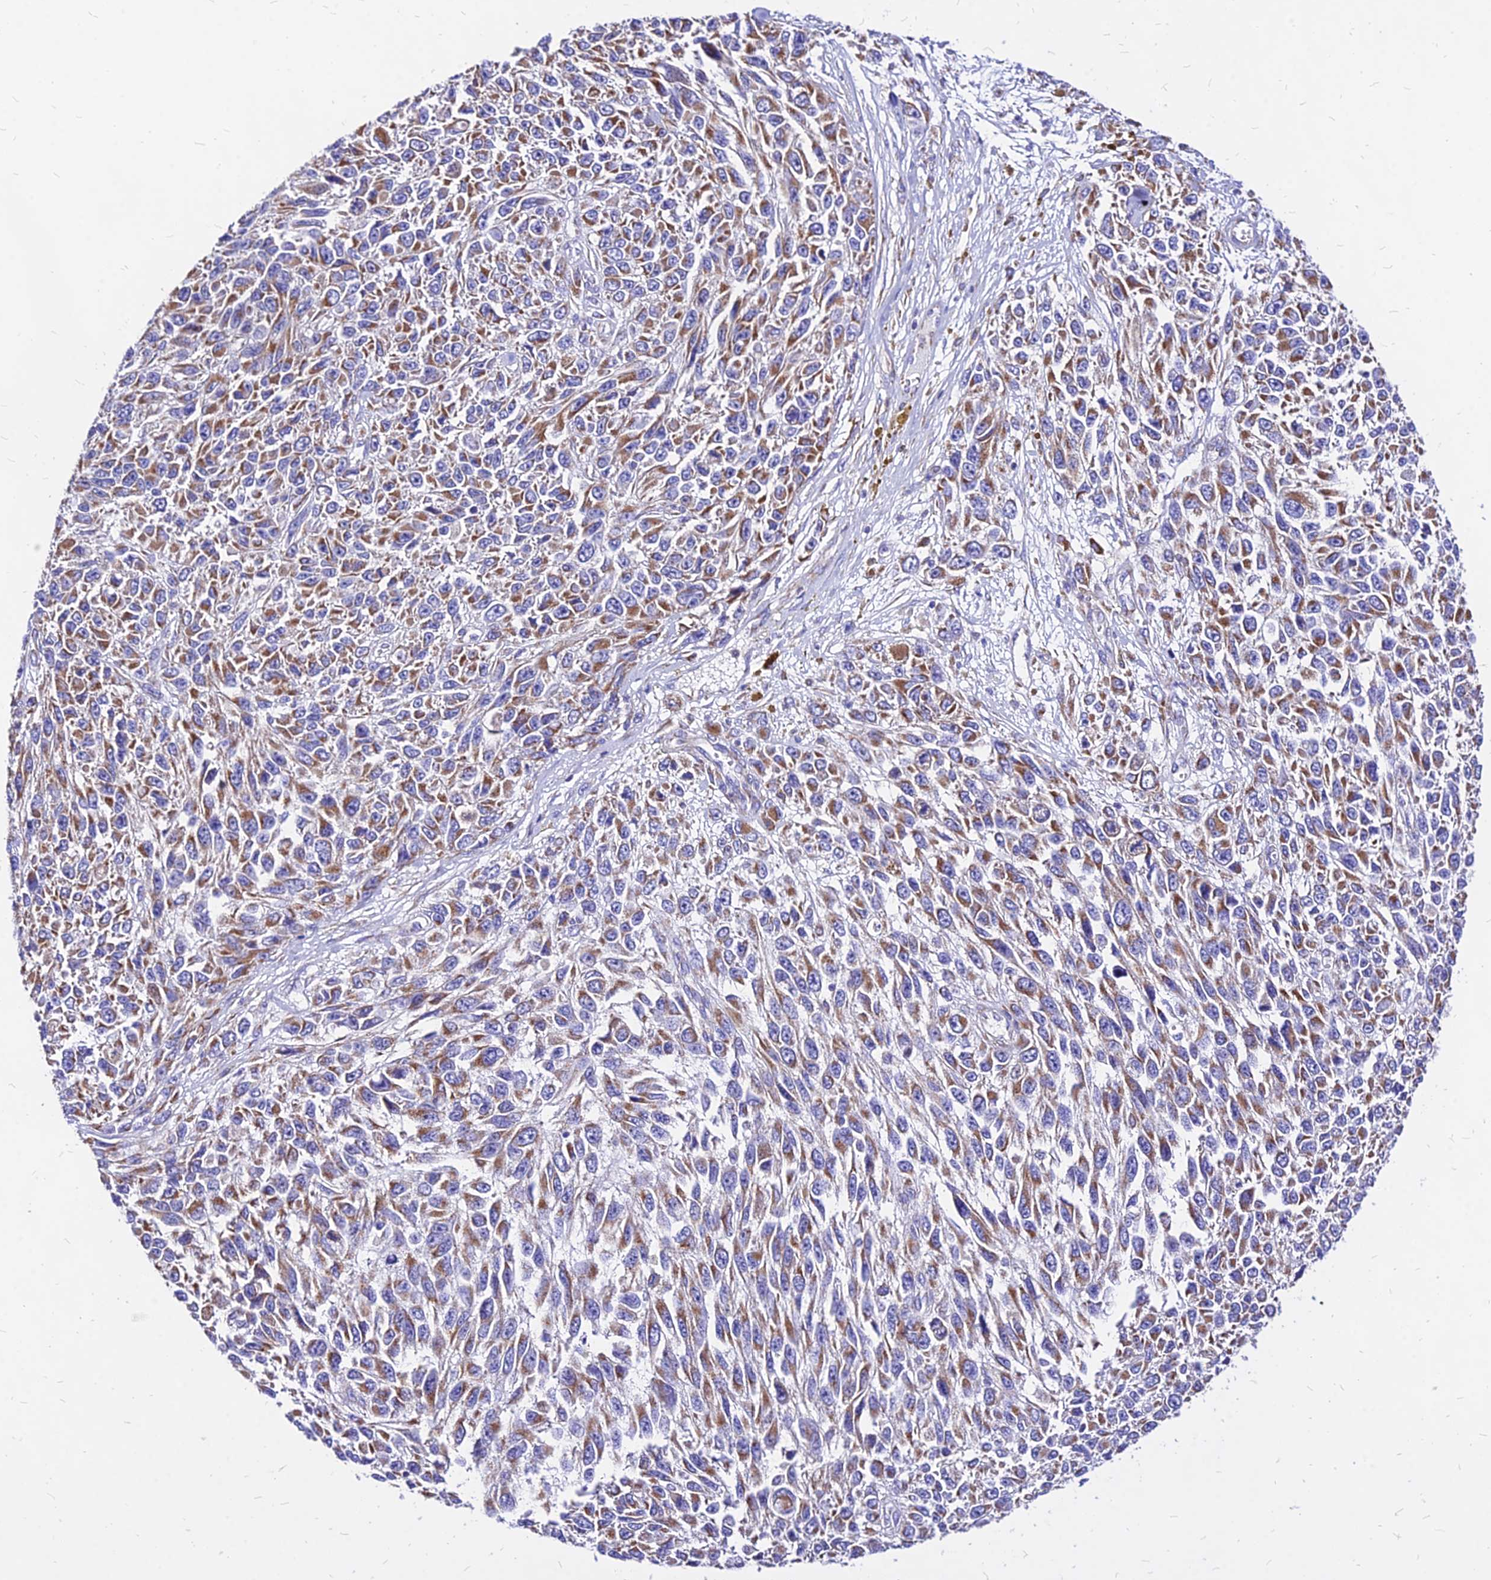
{"staining": {"intensity": "moderate", "quantity": ">75%", "location": "cytoplasmic/membranous"}, "tissue": "melanoma", "cell_type": "Tumor cells", "image_type": "cancer", "snomed": [{"axis": "morphology", "description": "Malignant melanoma, NOS"}, {"axis": "topography", "description": "Skin"}], "caption": "Protein expression by IHC demonstrates moderate cytoplasmic/membranous positivity in about >75% of tumor cells in malignant melanoma. The staining is performed using DAB (3,3'-diaminobenzidine) brown chromogen to label protein expression. The nuclei are counter-stained blue using hematoxylin.", "gene": "MRPL3", "patient": {"sex": "female", "age": 96}}